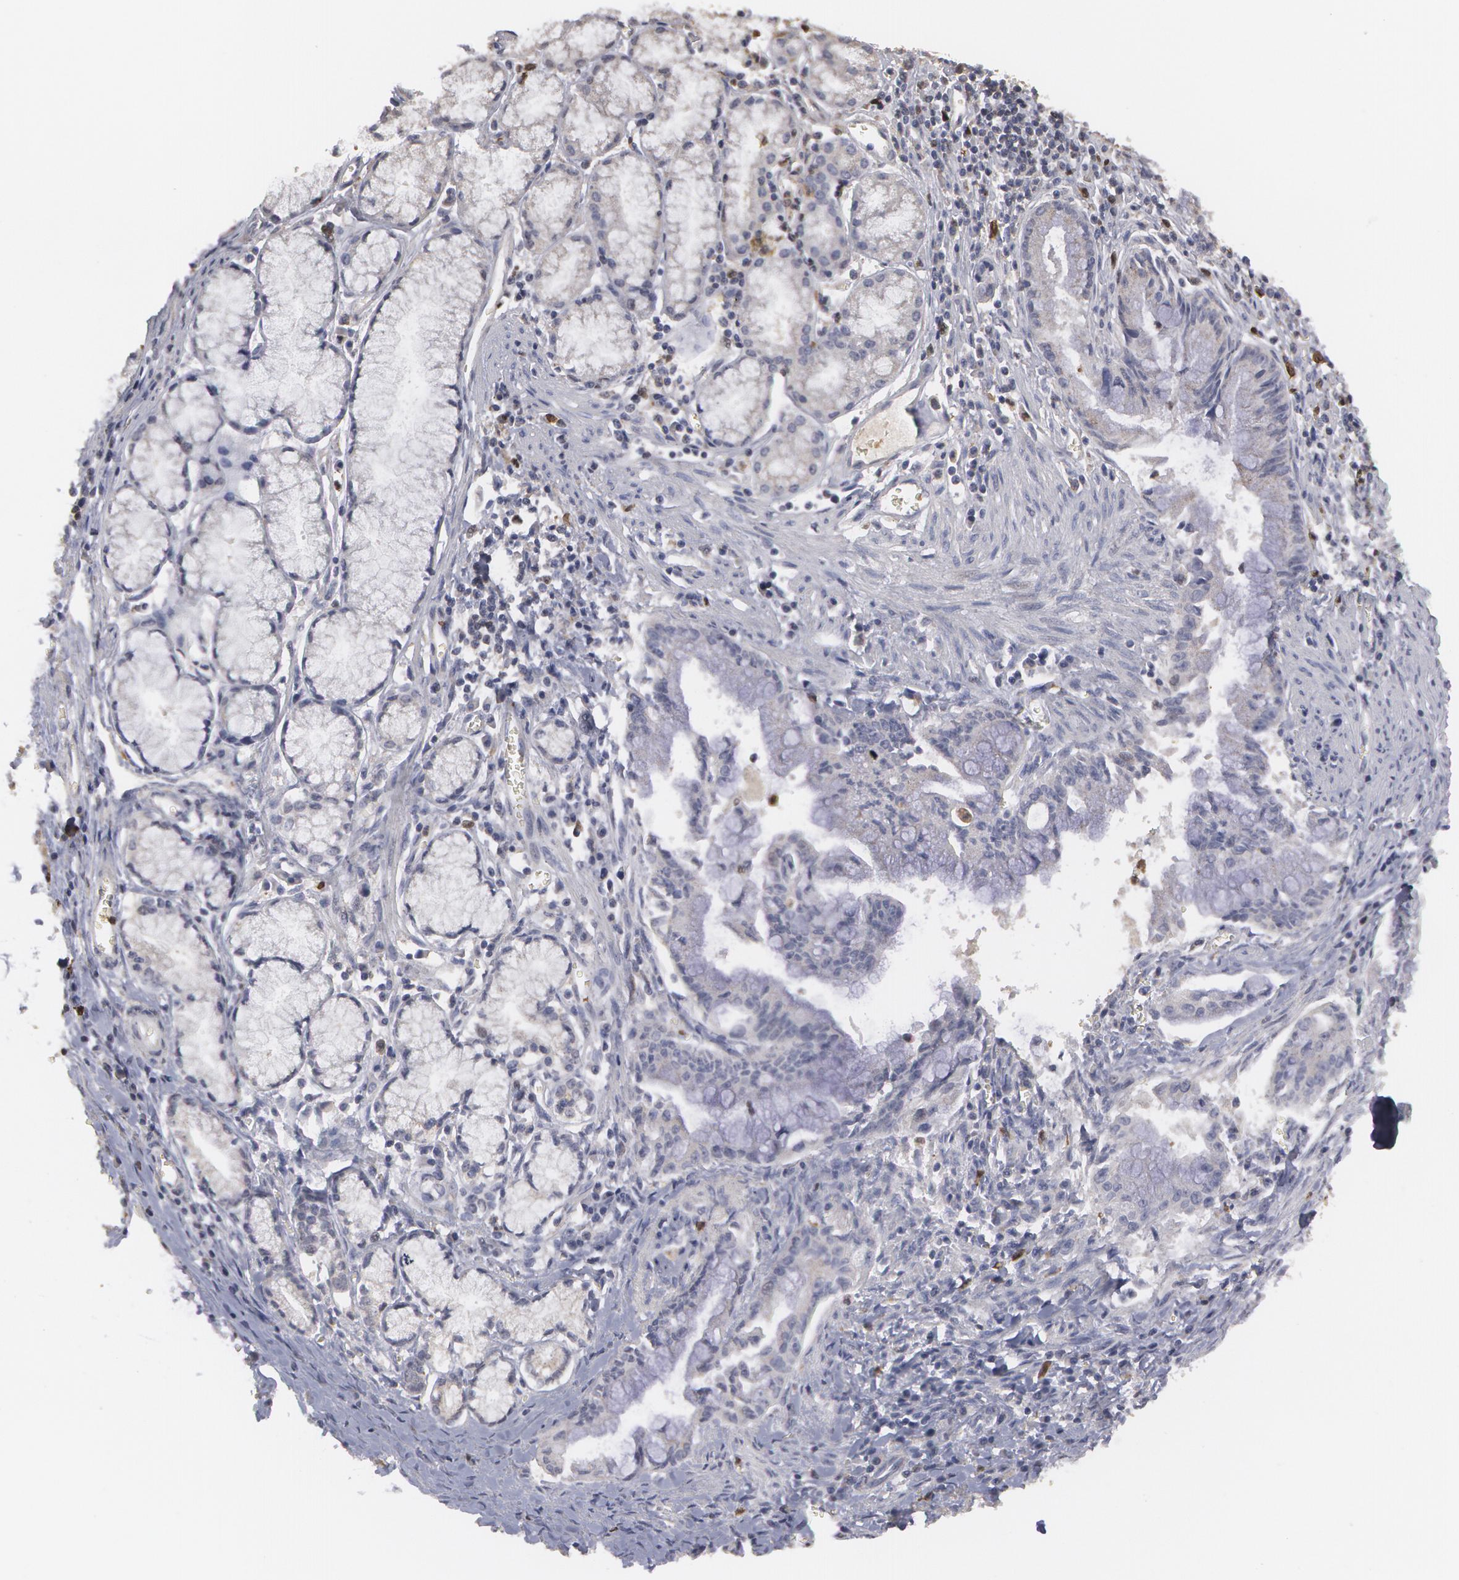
{"staining": {"intensity": "weak", "quantity": "25%-75%", "location": "cytoplasmic/membranous"}, "tissue": "pancreatic cancer", "cell_type": "Tumor cells", "image_type": "cancer", "snomed": [{"axis": "morphology", "description": "Adenocarcinoma, NOS"}, {"axis": "topography", "description": "Pancreas"}], "caption": "Immunohistochemical staining of human pancreatic cancer exhibits low levels of weak cytoplasmic/membranous positivity in about 25%-75% of tumor cells. Nuclei are stained in blue.", "gene": "CAT", "patient": {"sex": "male", "age": 59}}